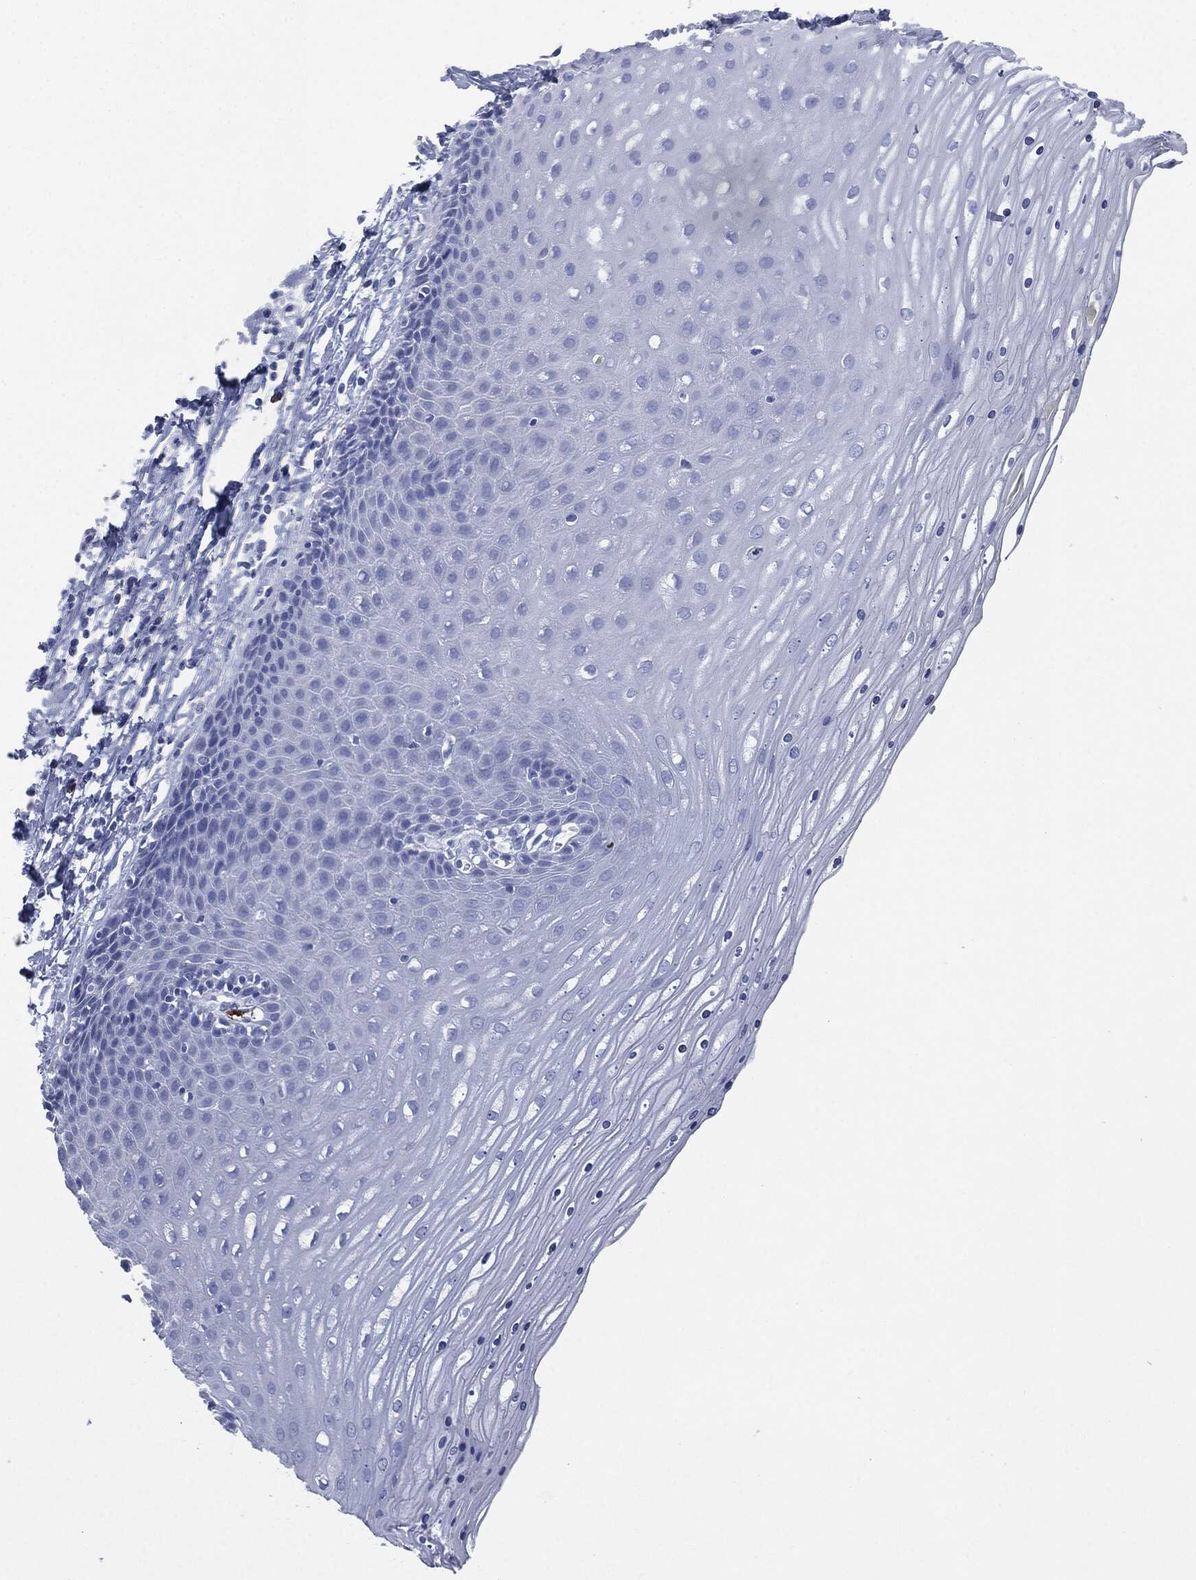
{"staining": {"intensity": "negative", "quantity": "none", "location": "none"}, "tissue": "cervix", "cell_type": "Glandular cells", "image_type": "normal", "snomed": [{"axis": "morphology", "description": "Normal tissue, NOS"}, {"axis": "topography", "description": "Cervix"}], "caption": "Immunohistochemical staining of benign cervix displays no significant expression in glandular cells.", "gene": "CEACAM8", "patient": {"sex": "female", "age": 35}}